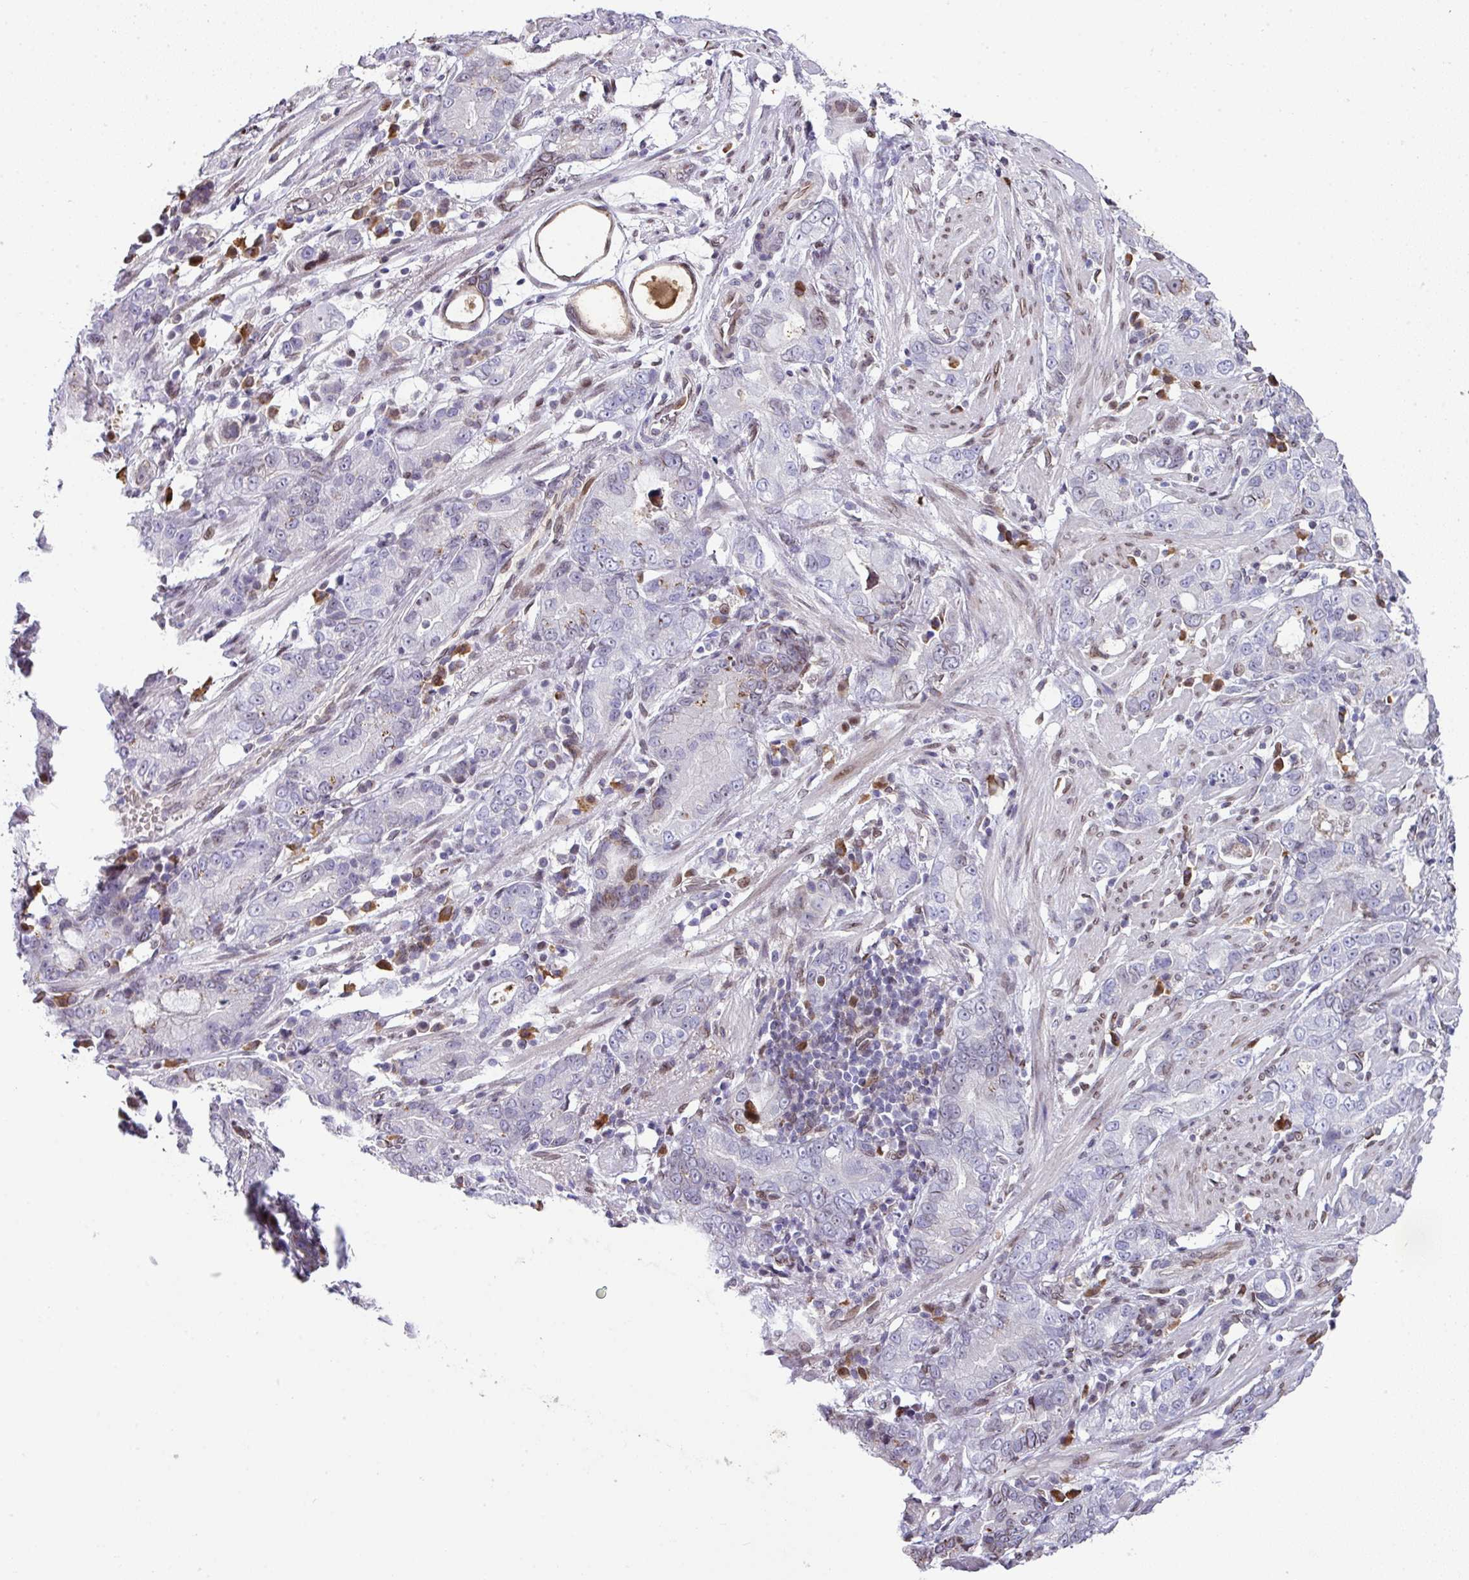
{"staining": {"intensity": "negative", "quantity": "none", "location": "none"}, "tissue": "stomach cancer", "cell_type": "Tumor cells", "image_type": "cancer", "snomed": [{"axis": "morphology", "description": "Adenocarcinoma, NOS"}, {"axis": "topography", "description": "Stomach"}], "caption": "This photomicrograph is of stomach cancer stained with IHC to label a protein in brown with the nuclei are counter-stained blue. There is no staining in tumor cells.", "gene": "PLK1", "patient": {"sex": "male", "age": 55}}